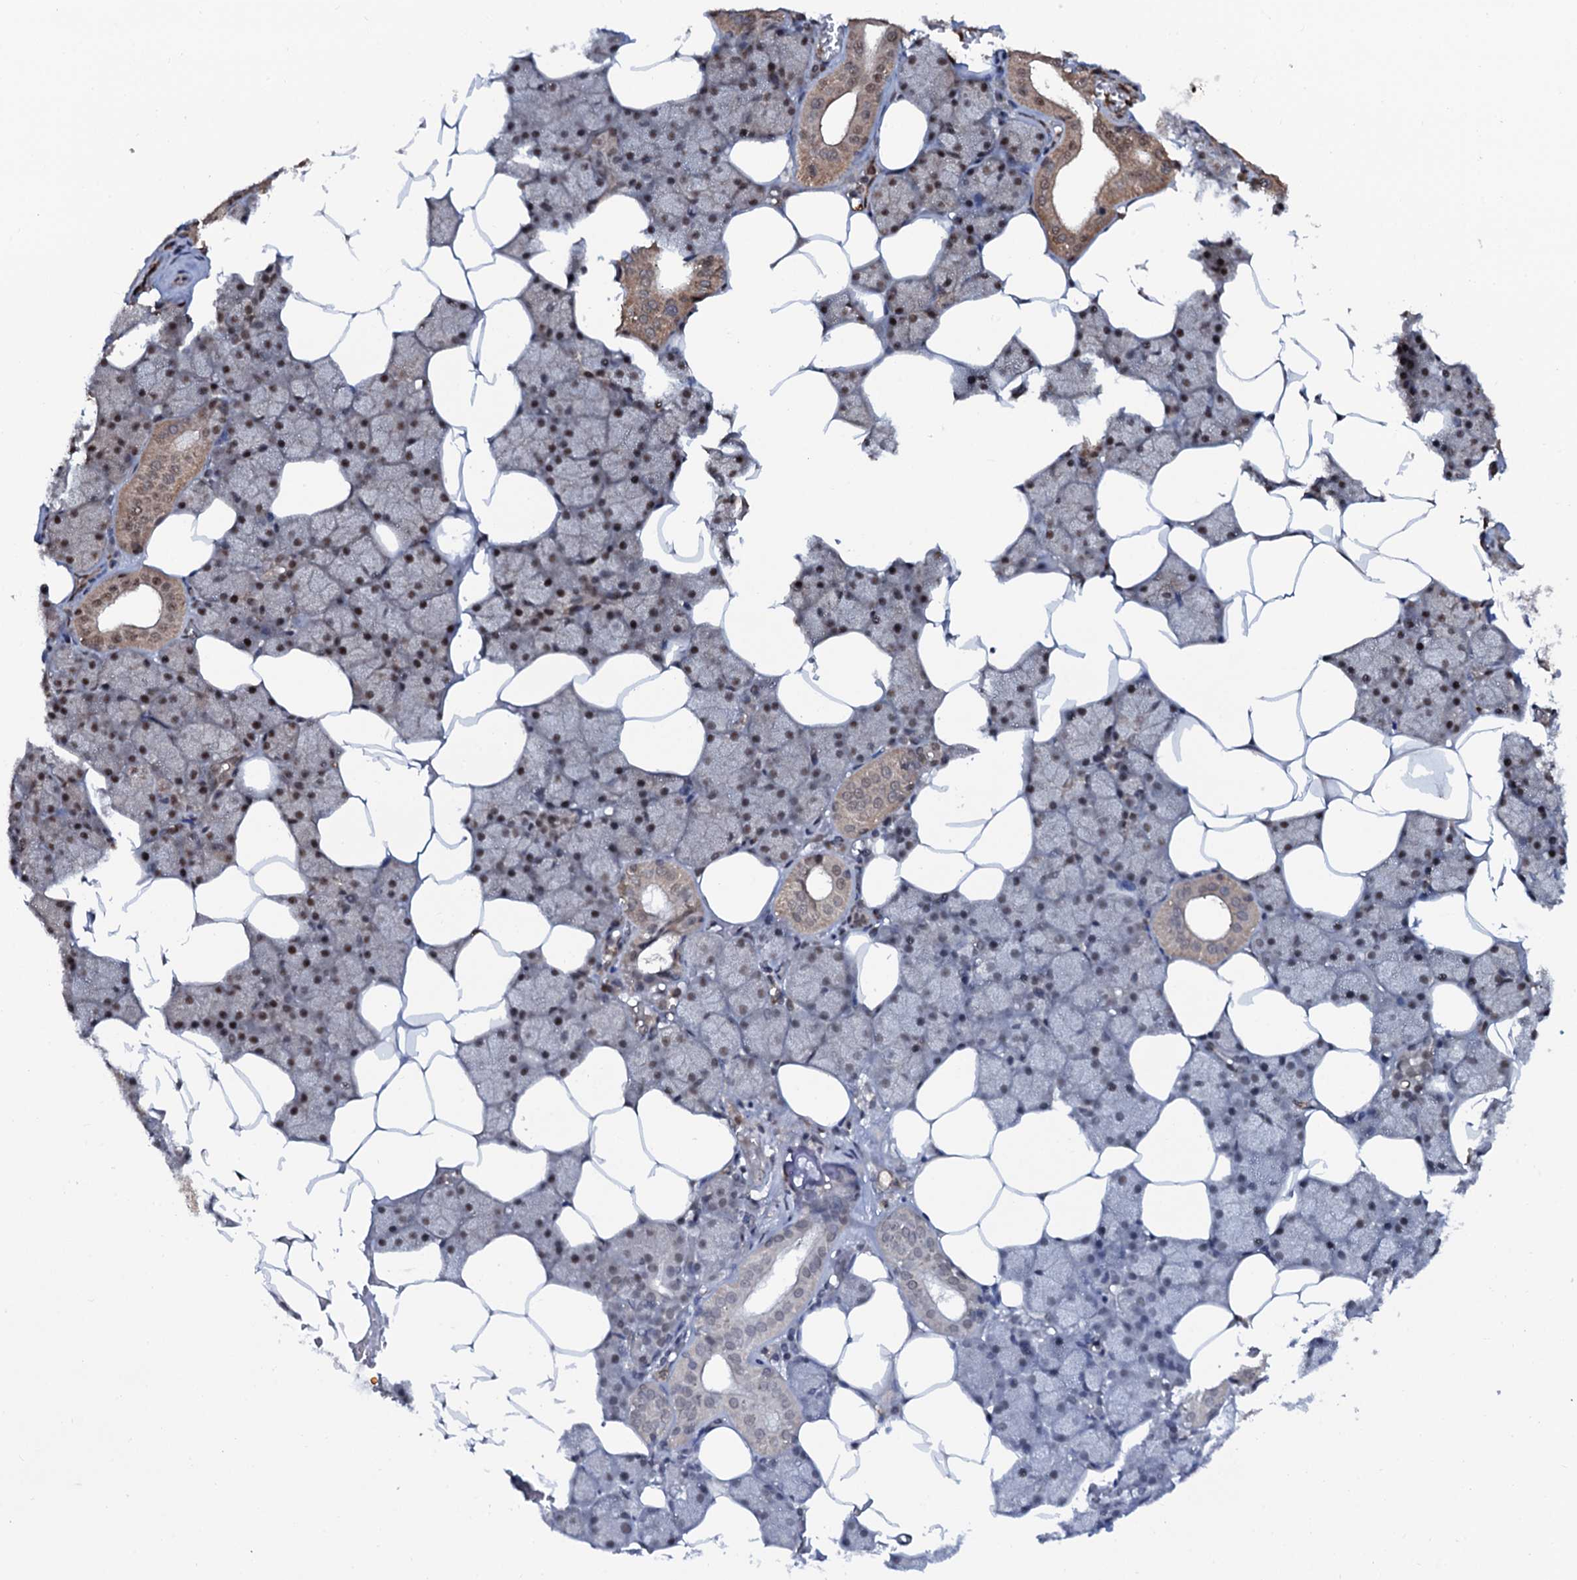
{"staining": {"intensity": "moderate", "quantity": "<25%", "location": "cytoplasmic/membranous,nuclear"}, "tissue": "salivary gland", "cell_type": "Glandular cells", "image_type": "normal", "snomed": [{"axis": "morphology", "description": "Normal tissue, NOS"}, {"axis": "topography", "description": "Salivary gland"}], "caption": "Unremarkable salivary gland was stained to show a protein in brown. There is low levels of moderate cytoplasmic/membranous,nuclear positivity in about <25% of glandular cells. Nuclei are stained in blue.", "gene": "COG6", "patient": {"sex": "male", "age": 62}}